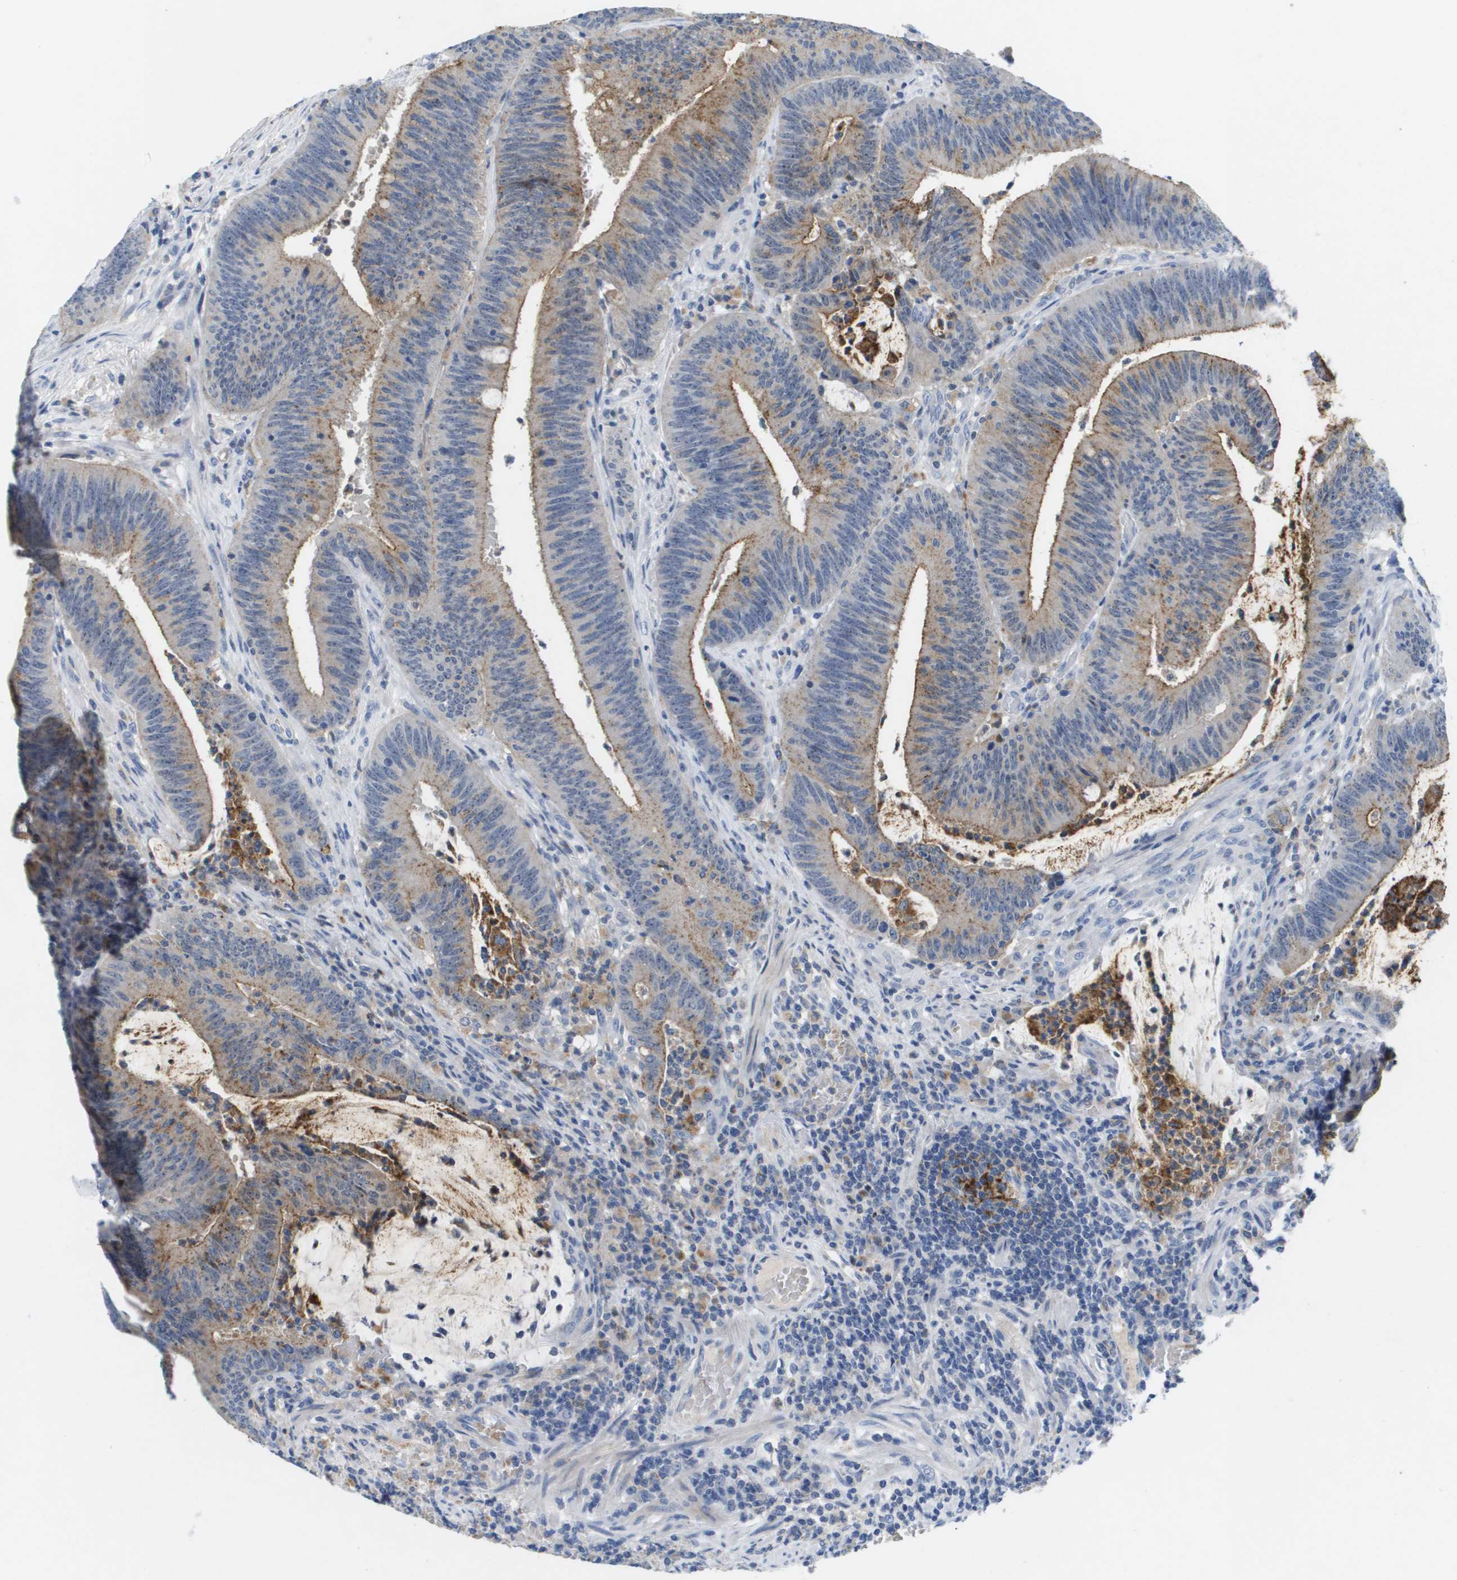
{"staining": {"intensity": "moderate", "quantity": "25%-75%", "location": "cytoplasmic/membranous"}, "tissue": "colorectal cancer", "cell_type": "Tumor cells", "image_type": "cancer", "snomed": [{"axis": "morphology", "description": "Normal tissue, NOS"}, {"axis": "morphology", "description": "Adenocarcinoma, NOS"}, {"axis": "topography", "description": "Rectum"}], "caption": "Colorectal cancer (adenocarcinoma) stained with DAB immunohistochemistry (IHC) displays medium levels of moderate cytoplasmic/membranous positivity in approximately 25%-75% of tumor cells.", "gene": "LIPG", "patient": {"sex": "female", "age": 66}}